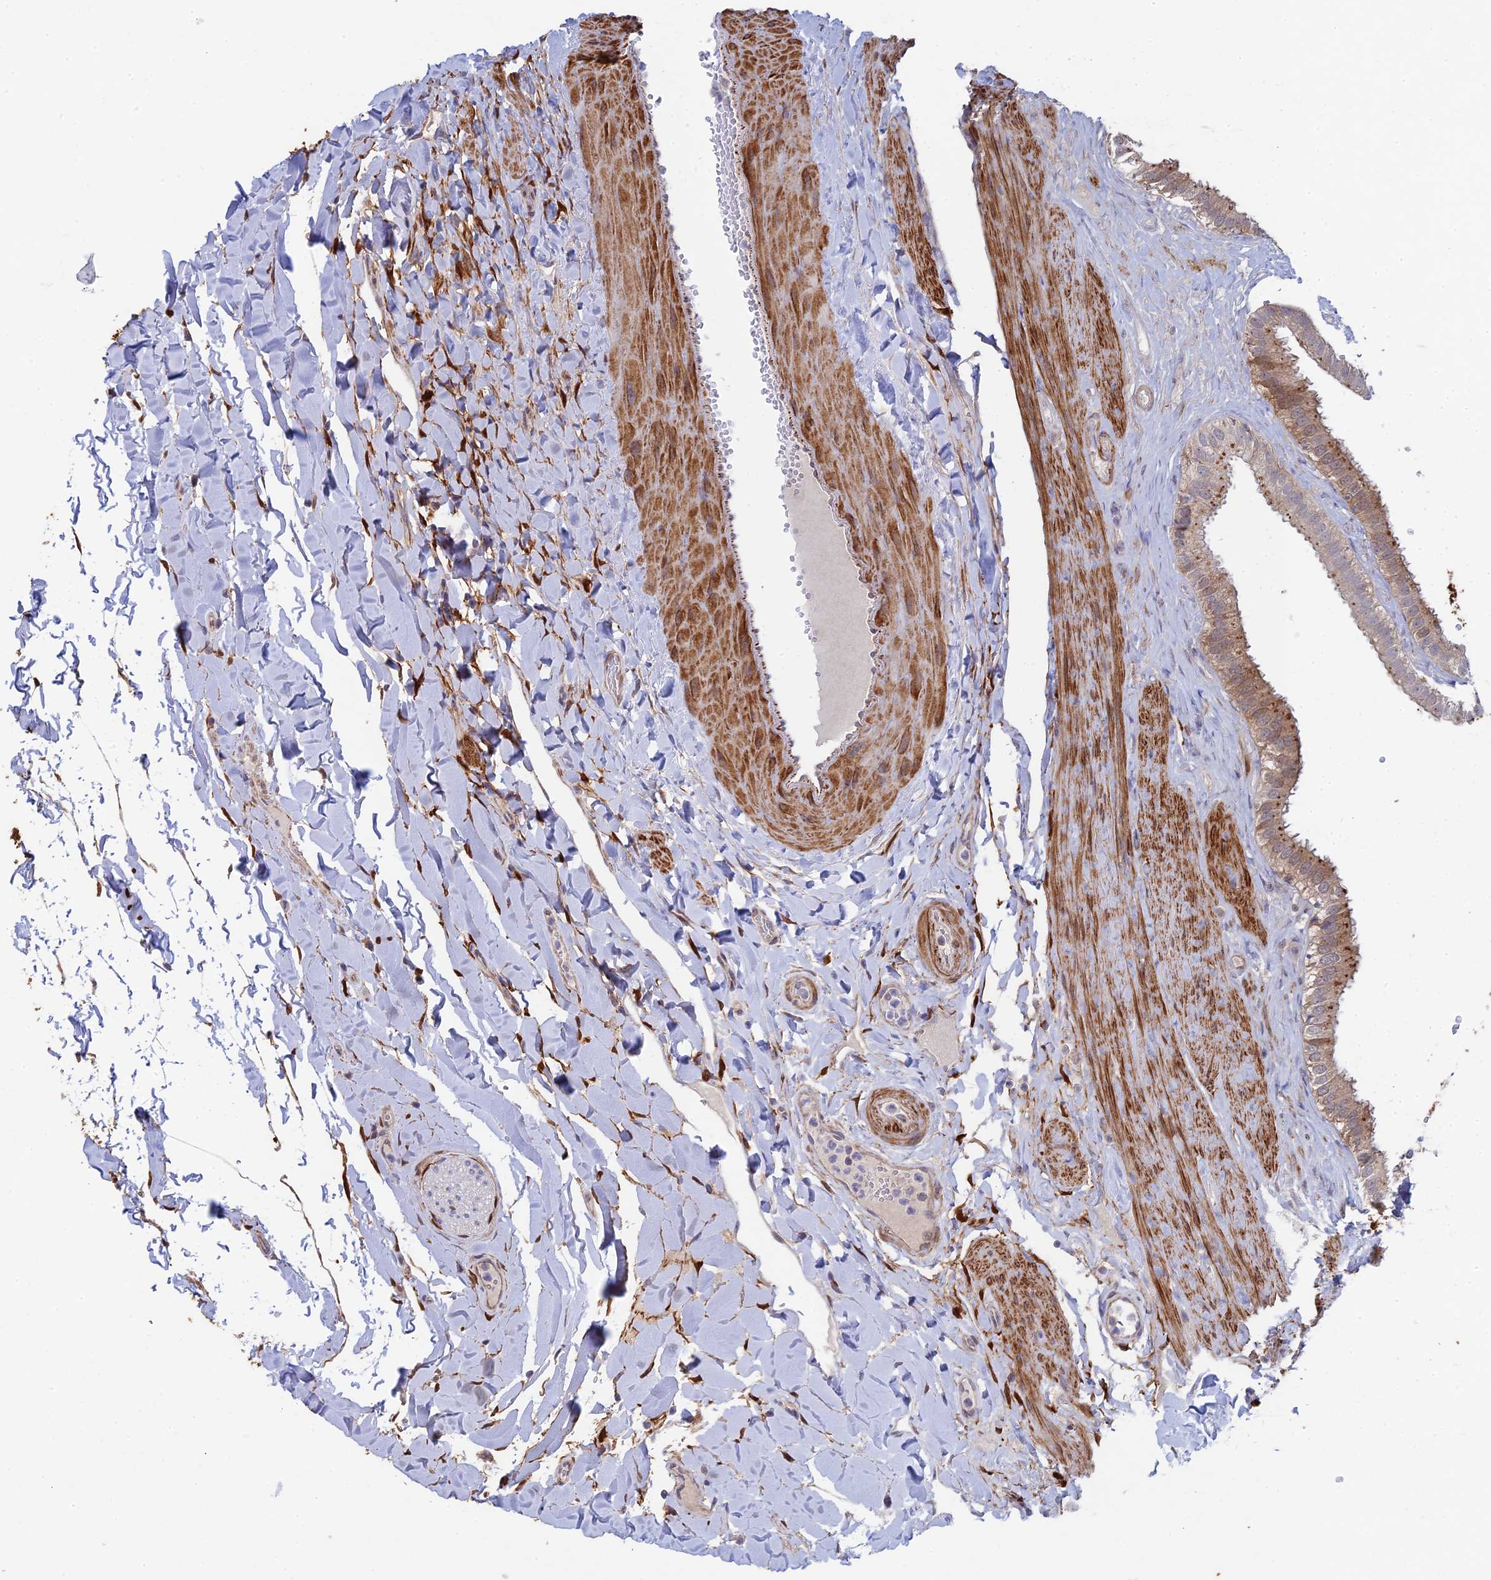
{"staining": {"intensity": "moderate", "quantity": ">75%", "location": "cytoplasmic/membranous"}, "tissue": "gallbladder", "cell_type": "Glandular cells", "image_type": "normal", "snomed": [{"axis": "morphology", "description": "Normal tissue, NOS"}, {"axis": "topography", "description": "Gallbladder"}], "caption": "A photomicrograph showing moderate cytoplasmic/membranous expression in approximately >75% of glandular cells in normal gallbladder, as visualized by brown immunohistochemical staining.", "gene": "INCA1", "patient": {"sex": "female", "age": 61}}